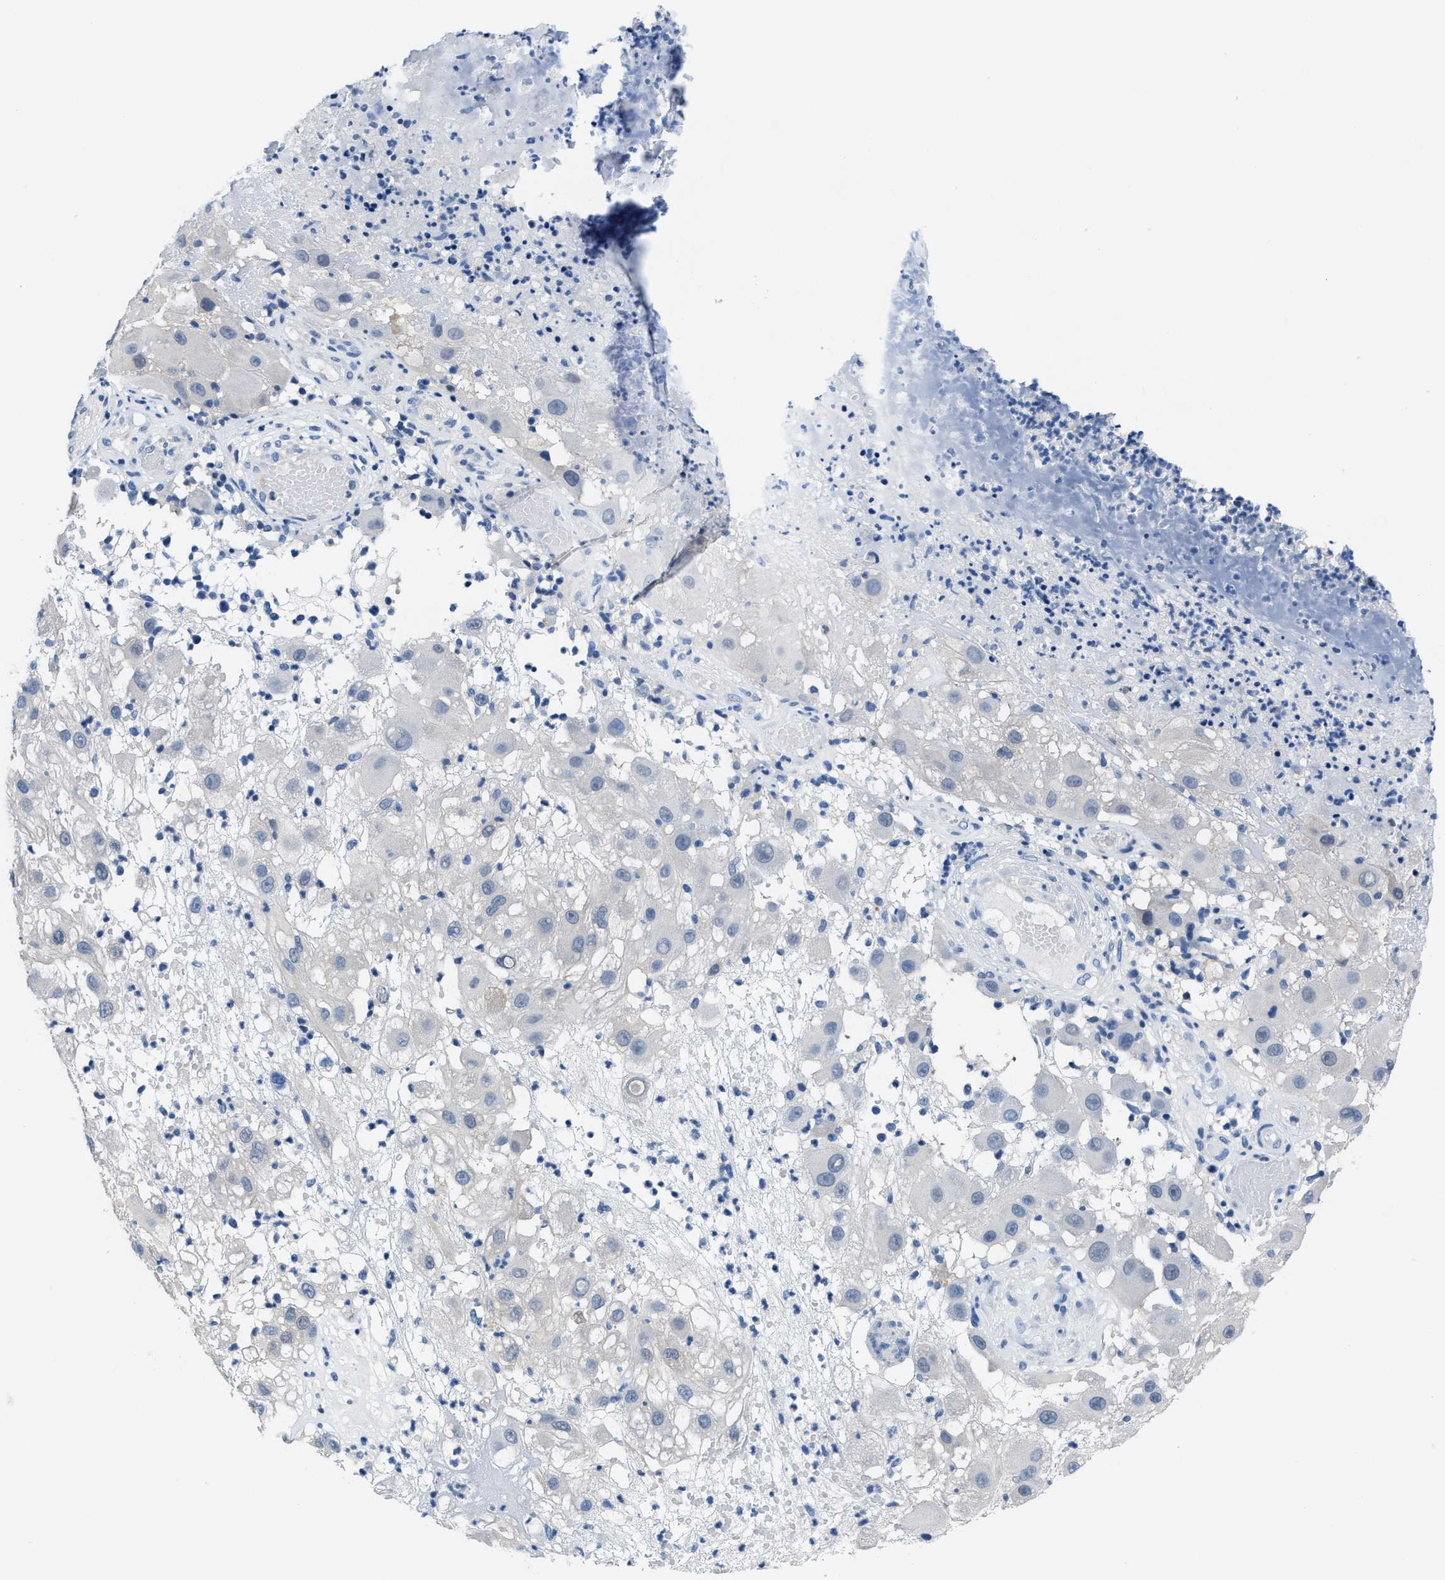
{"staining": {"intensity": "negative", "quantity": "none", "location": "none"}, "tissue": "melanoma", "cell_type": "Tumor cells", "image_type": "cancer", "snomed": [{"axis": "morphology", "description": "Malignant melanoma, NOS"}, {"axis": "topography", "description": "Skin"}], "caption": "IHC of human melanoma exhibits no expression in tumor cells.", "gene": "NUDT5", "patient": {"sex": "female", "age": 81}}